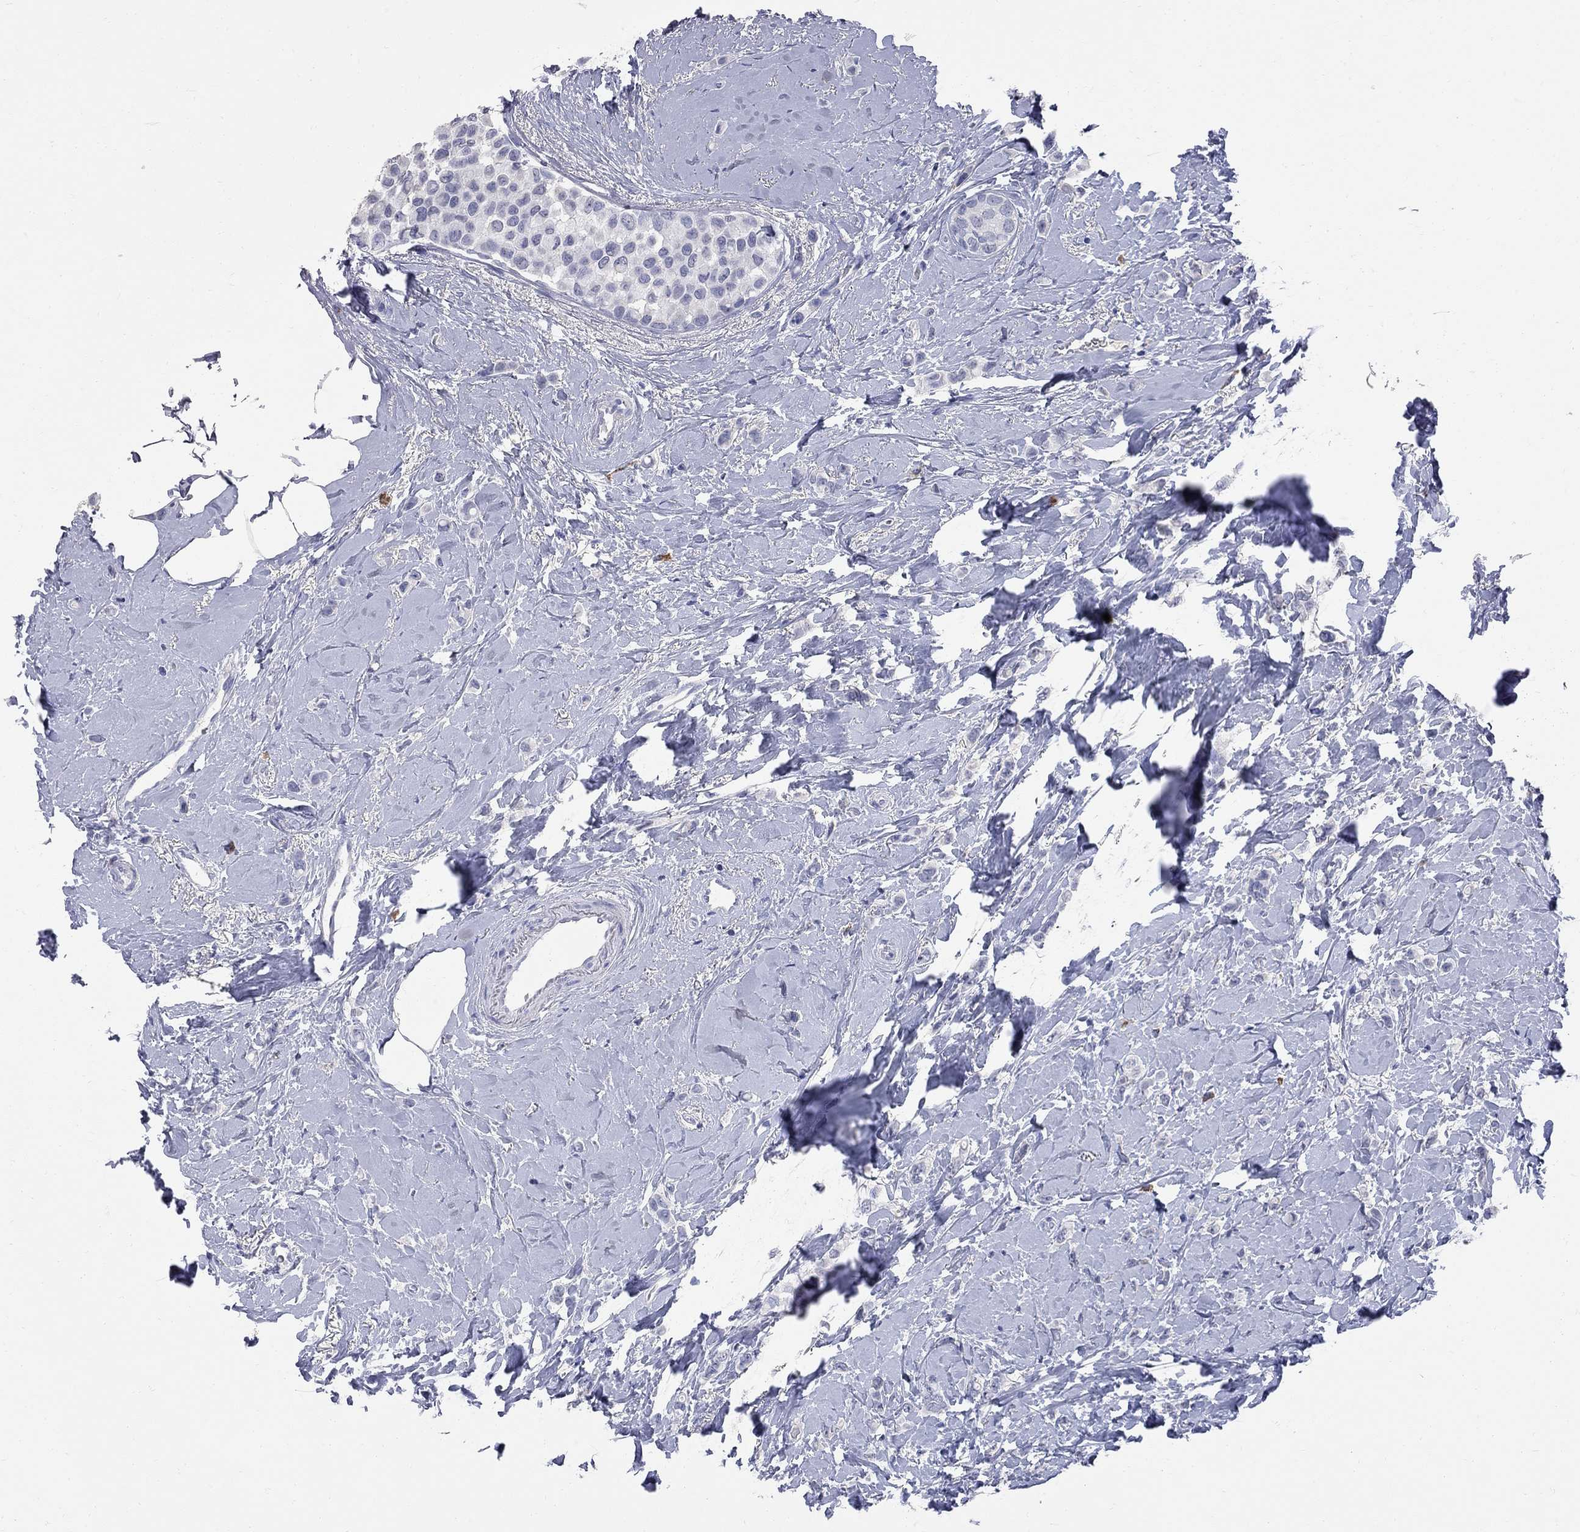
{"staining": {"intensity": "negative", "quantity": "none", "location": "none"}, "tissue": "breast cancer", "cell_type": "Tumor cells", "image_type": "cancer", "snomed": [{"axis": "morphology", "description": "Lobular carcinoma"}, {"axis": "topography", "description": "Breast"}], "caption": "A micrograph of human breast lobular carcinoma is negative for staining in tumor cells. Brightfield microscopy of immunohistochemistry (IHC) stained with DAB (3,3'-diaminobenzidine) (brown) and hematoxylin (blue), captured at high magnification.", "gene": "FAM221B", "patient": {"sex": "female", "age": 66}}